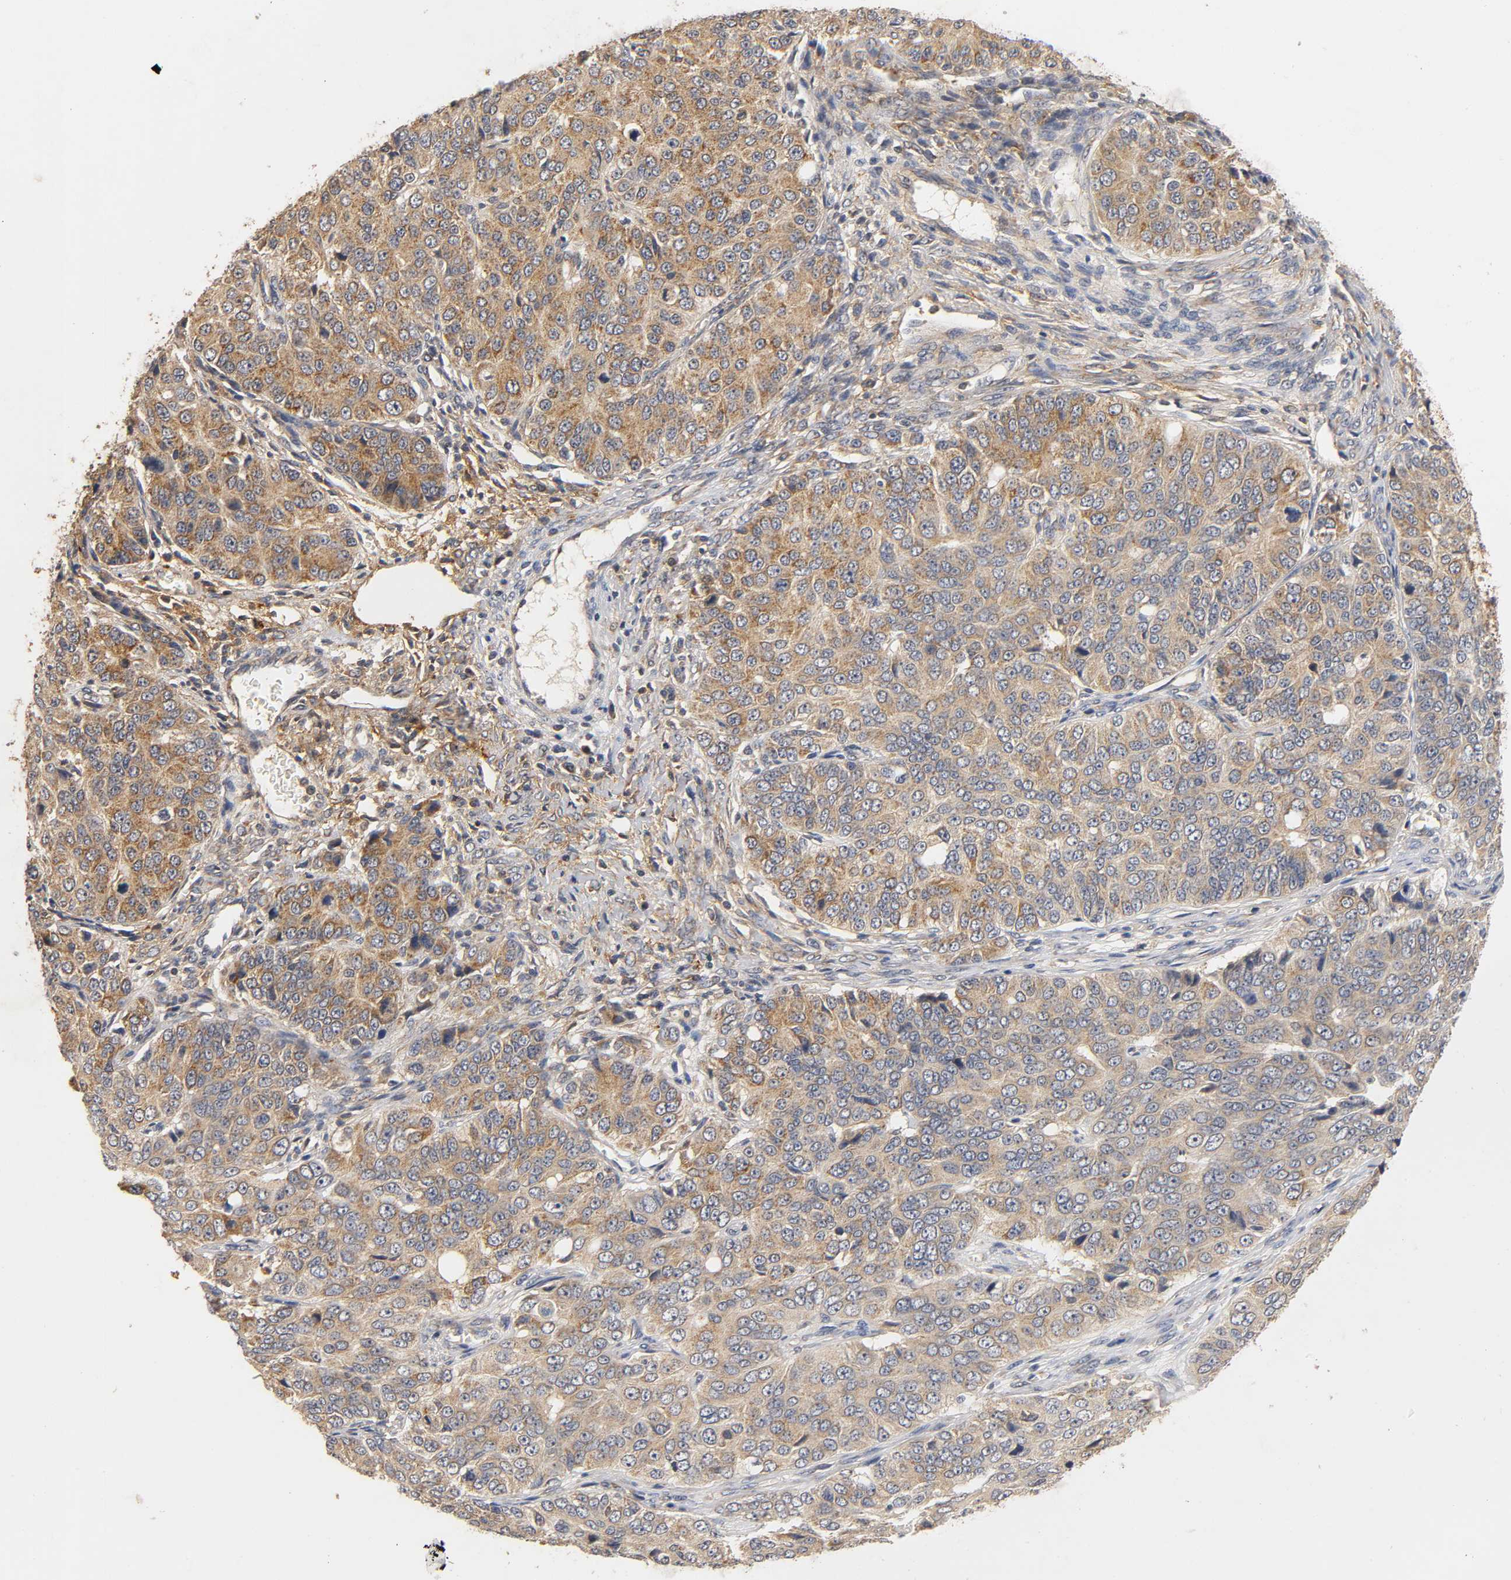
{"staining": {"intensity": "moderate", "quantity": ">75%", "location": "cytoplasmic/membranous"}, "tissue": "ovarian cancer", "cell_type": "Tumor cells", "image_type": "cancer", "snomed": [{"axis": "morphology", "description": "Carcinoma, endometroid"}, {"axis": "topography", "description": "Ovary"}], "caption": "Ovarian endometroid carcinoma stained with a protein marker displays moderate staining in tumor cells.", "gene": "SCAP", "patient": {"sex": "female", "age": 51}}